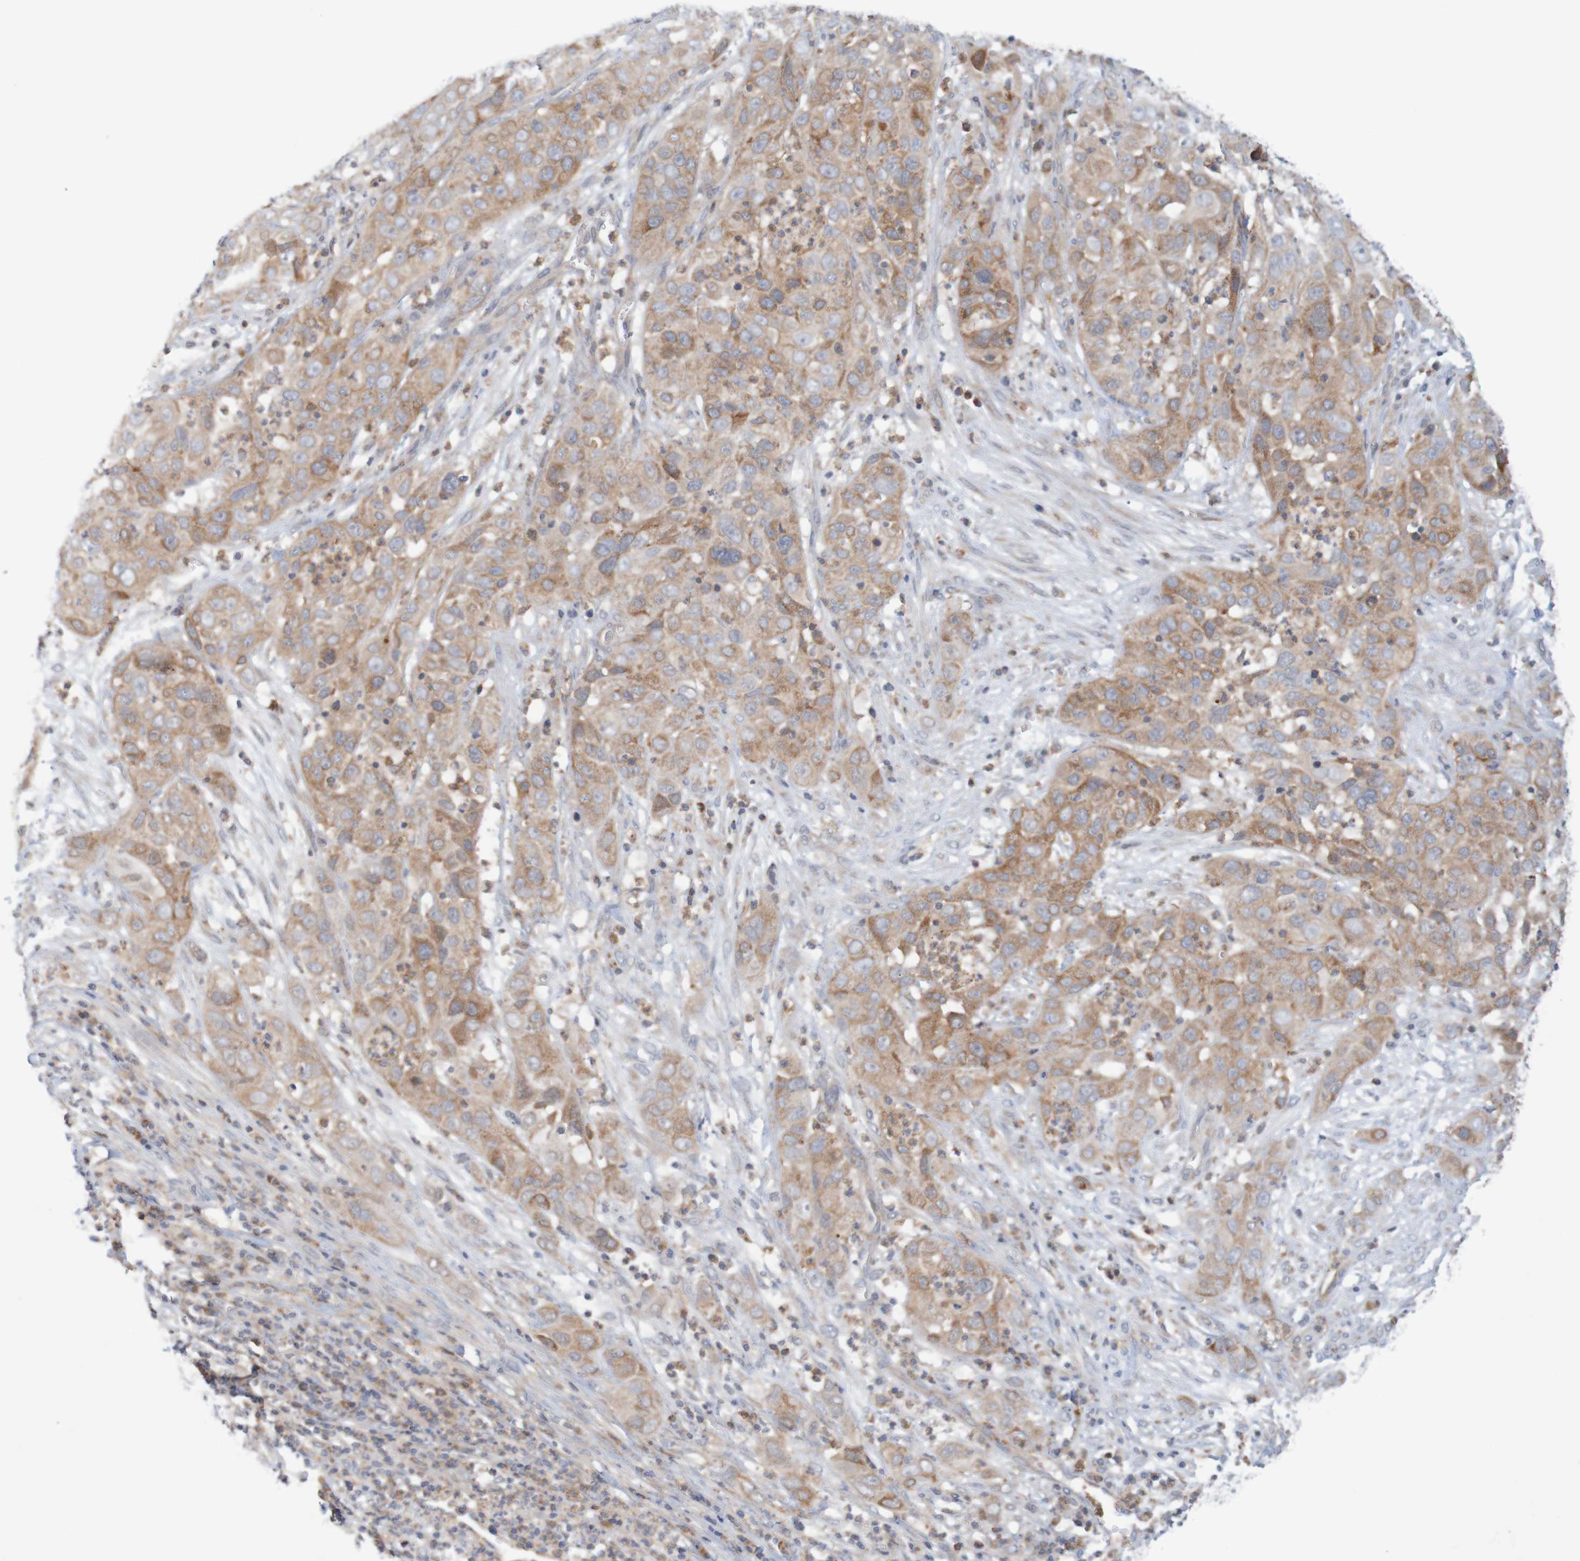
{"staining": {"intensity": "moderate", "quantity": ">75%", "location": "cytoplasmic/membranous"}, "tissue": "cervical cancer", "cell_type": "Tumor cells", "image_type": "cancer", "snomed": [{"axis": "morphology", "description": "Squamous cell carcinoma, NOS"}, {"axis": "topography", "description": "Cervix"}], "caption": "Human cervical squamous cell carcinoma stained with a protein marker shows moderate staining in tumor cells.", "gene": "NAV2", "patient": {"sex": "female", "age": 32}}